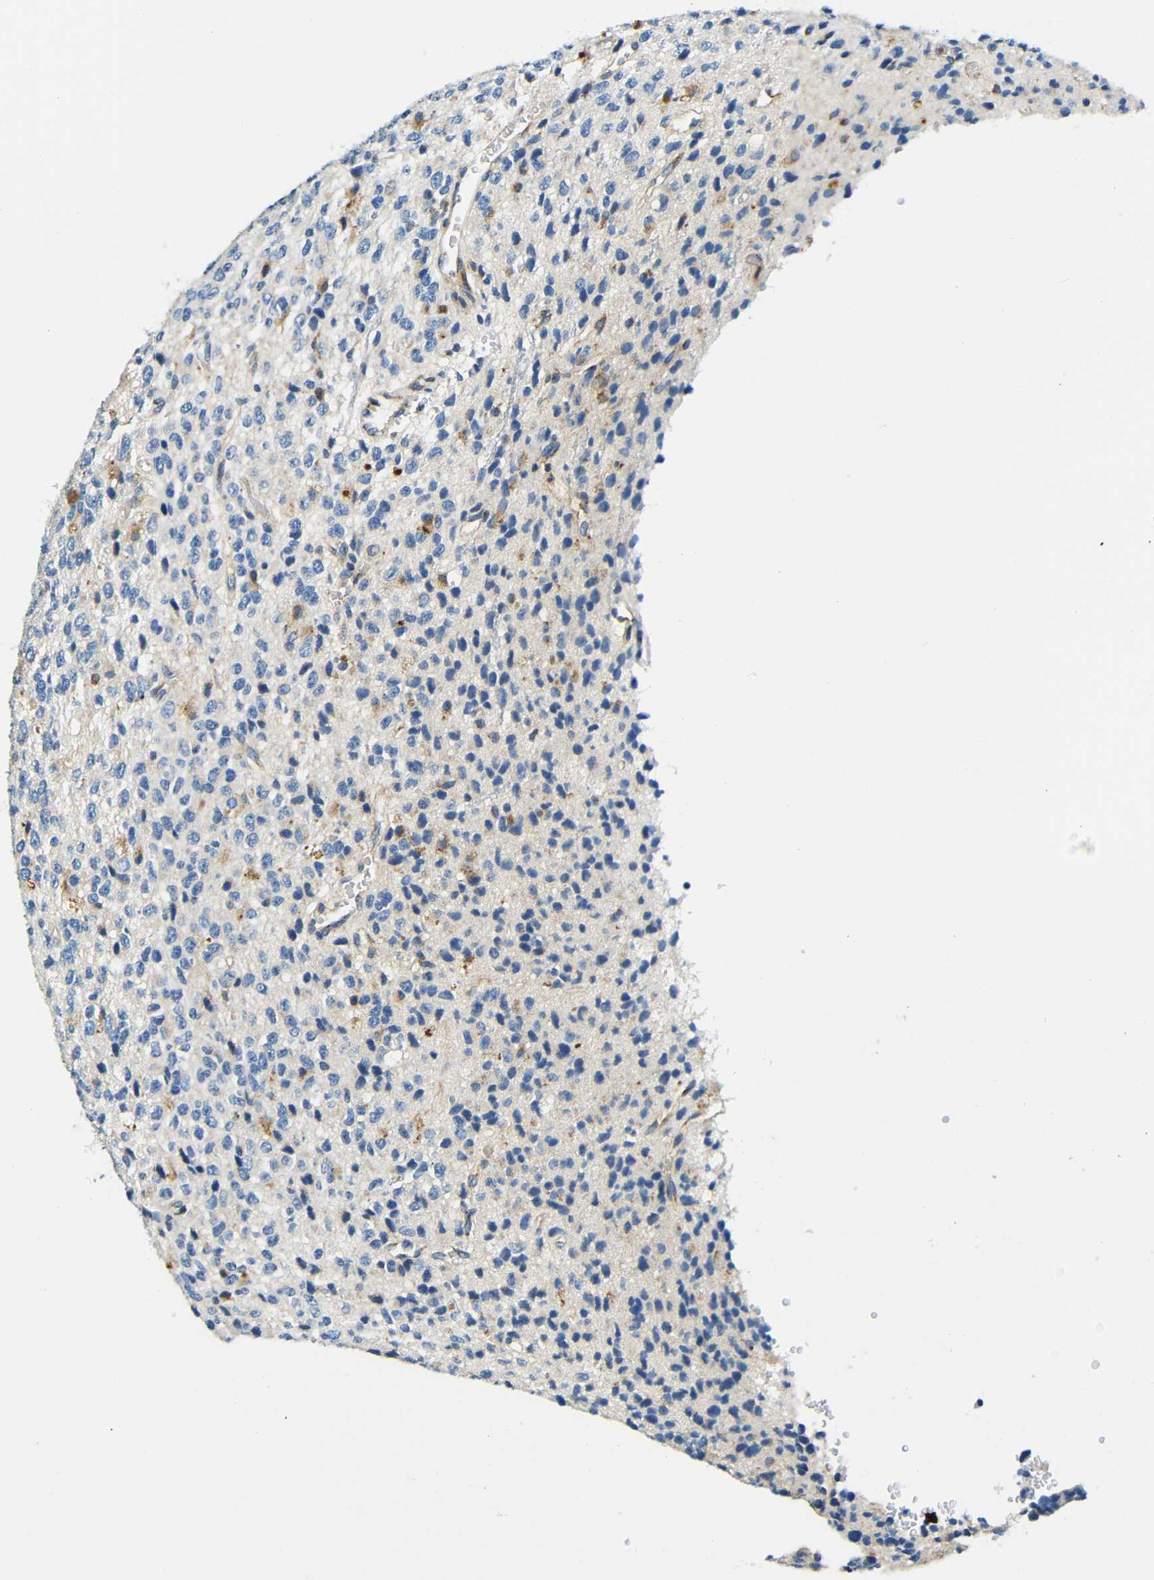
{"staining": {"intensity": "moderate", "quantity": "<25%", "location": "cytoplasmic/membranous"}, "tissue": "glioma", "cell_type": "Tumor cells", "image_type": "cancer", "snomed": [{"axis": "morphology", "description": "Glioma, malignant, High grade"}, {"axis": "topography", "description": "pancreas cauda"}], "caption": "High-grade glioma (malignant) stained for a protein demonstrates moderate cytoplasmic/membranous positivity in tumor cells.", "gene": "USO1", "patient": {"sex": "male", "age": 60}}